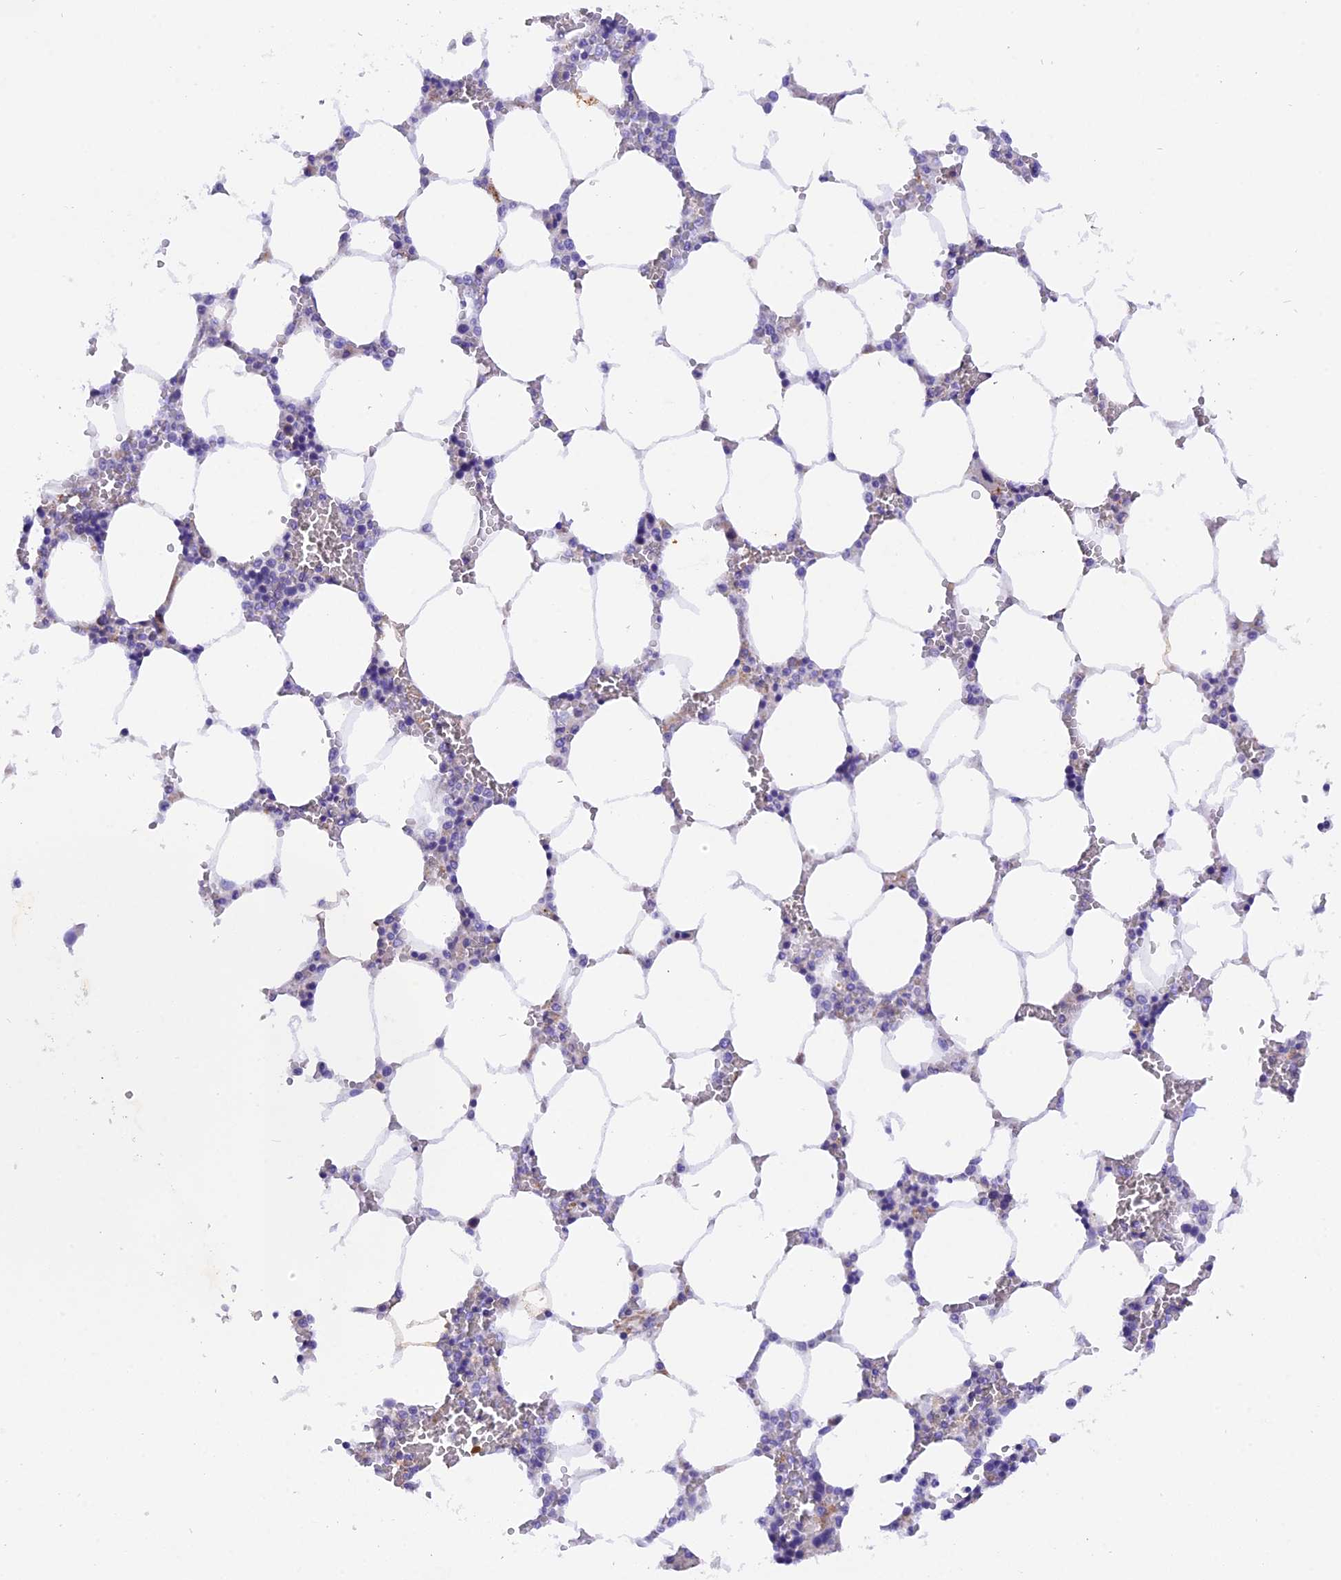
{"staining": {"intensity": "negative", "quantity": "none", "location": "none"}, "tissue": "bone marrow", "cell_type": "Hematopoietic cells", "image_type": "normal", "snomed": [{"axis": "morphology", "description": "Normal tissue, NOS"}, {"axis": "topography", "description": "Bone marrow"}], "caption": "An image of bone marrow stained for a protein reveals no brown staining in hematopoietic cells.", "gene": "PKIA", "patient": {"sex": "male", "age": 64}}